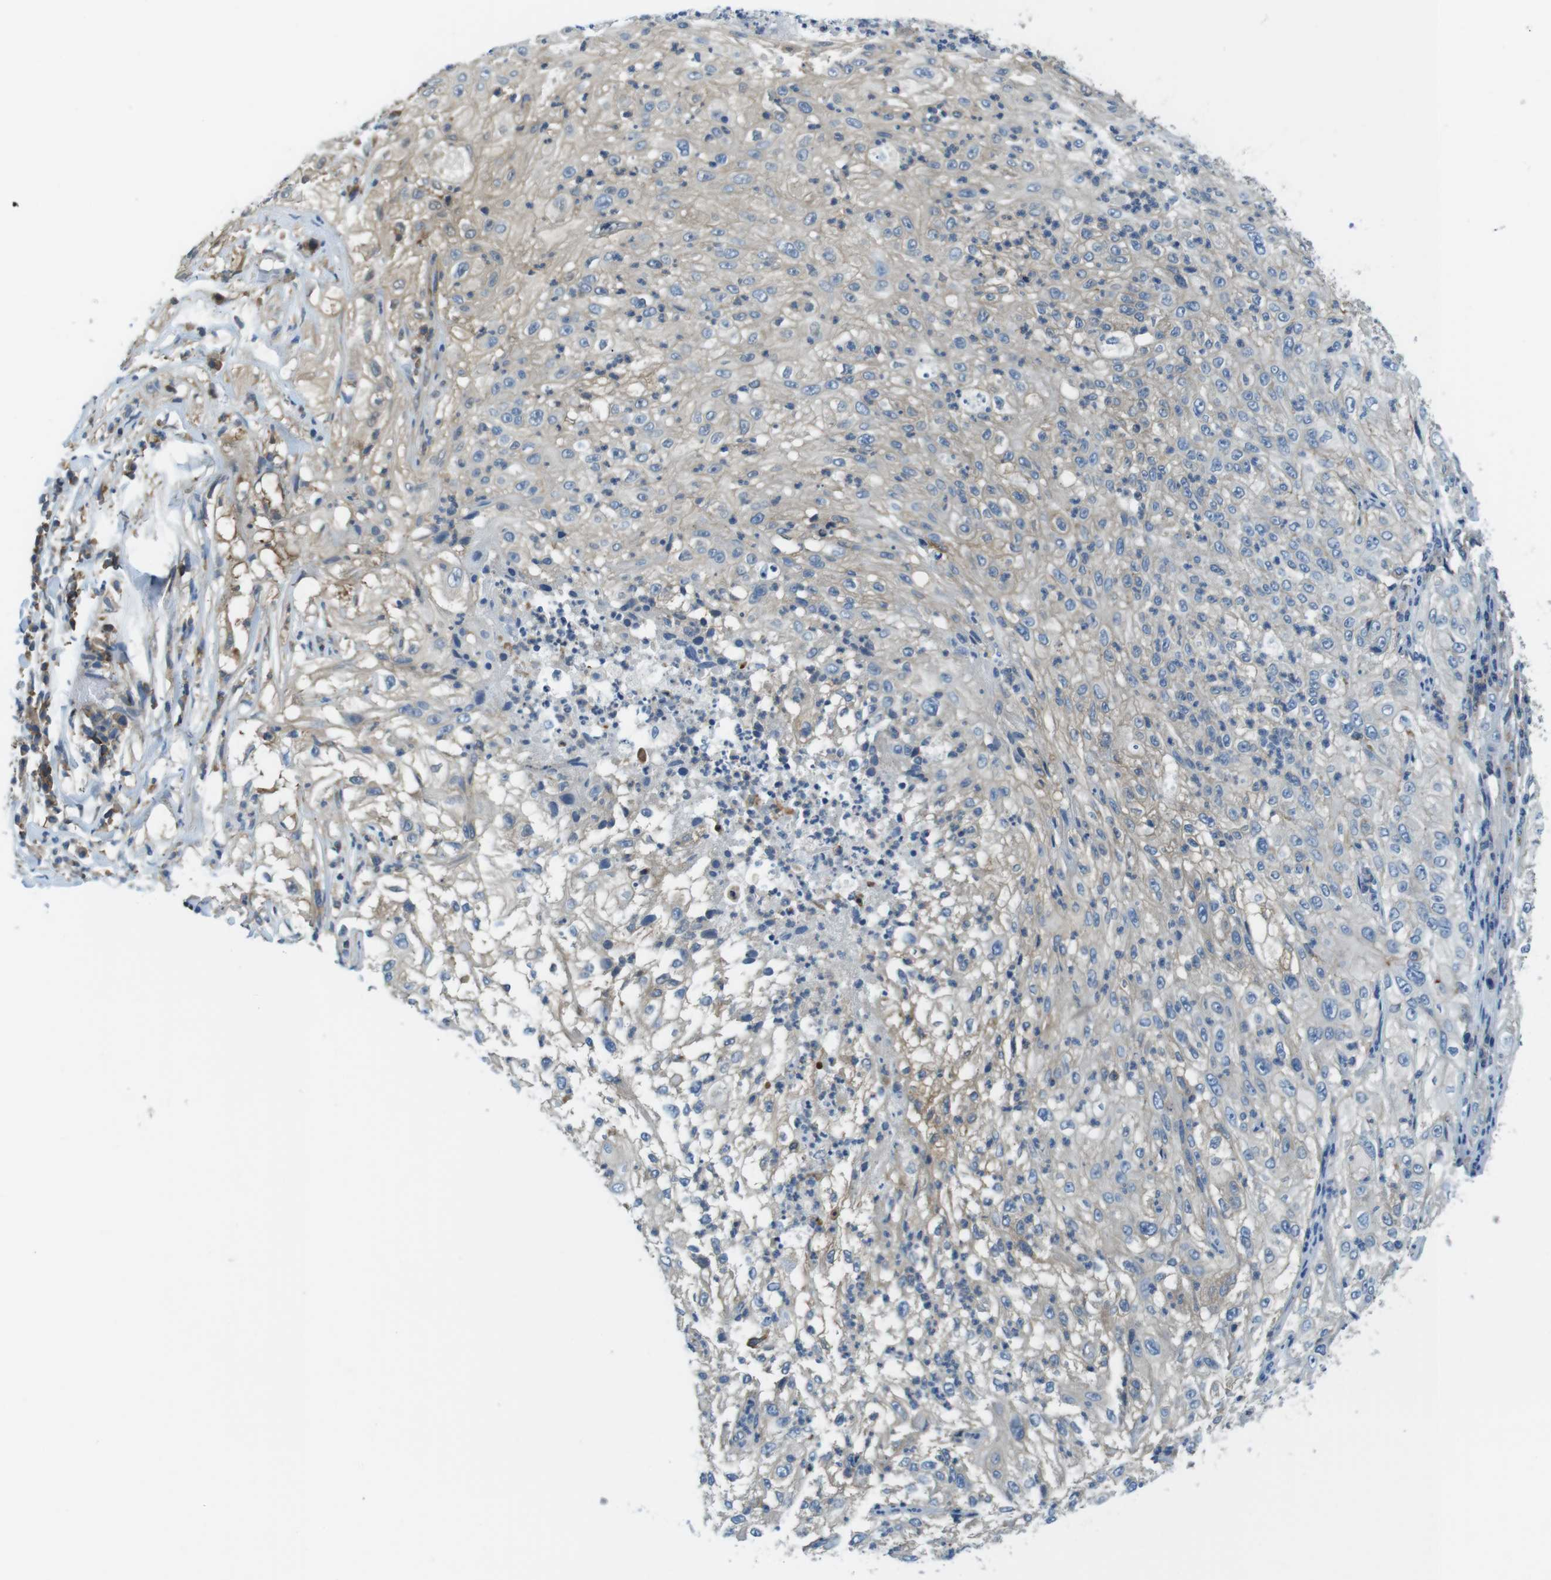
{"staining": {"intensity": "negative", "quantity": "none", "location": "none"}, "tissue": "lung cancer", "cell_type": "Tumor cells", "image_type": "cancer", "snomed": [{"axis": "morphology", "description": "Inflammation, NOS"}, {"axis": "morphology", "description": "Squamous cell carcinoma, NOS"}, {"axis": "topography", "description": "Lymph node"}, {"axis": "topography", "description": "Soft tissue"}, {"axis": "topography", "description": "Lung"}], "caption": "High power microscopy micrograph of an immunohistochemistry histopathology image of lung squamous cell carcinoma, revealing no significant positivity in tumor cells. (Immunohistochemistry, brightfield microscopy, high magnification).", "gene": "TES", "patient": {"sex": "male", "age": 66}}